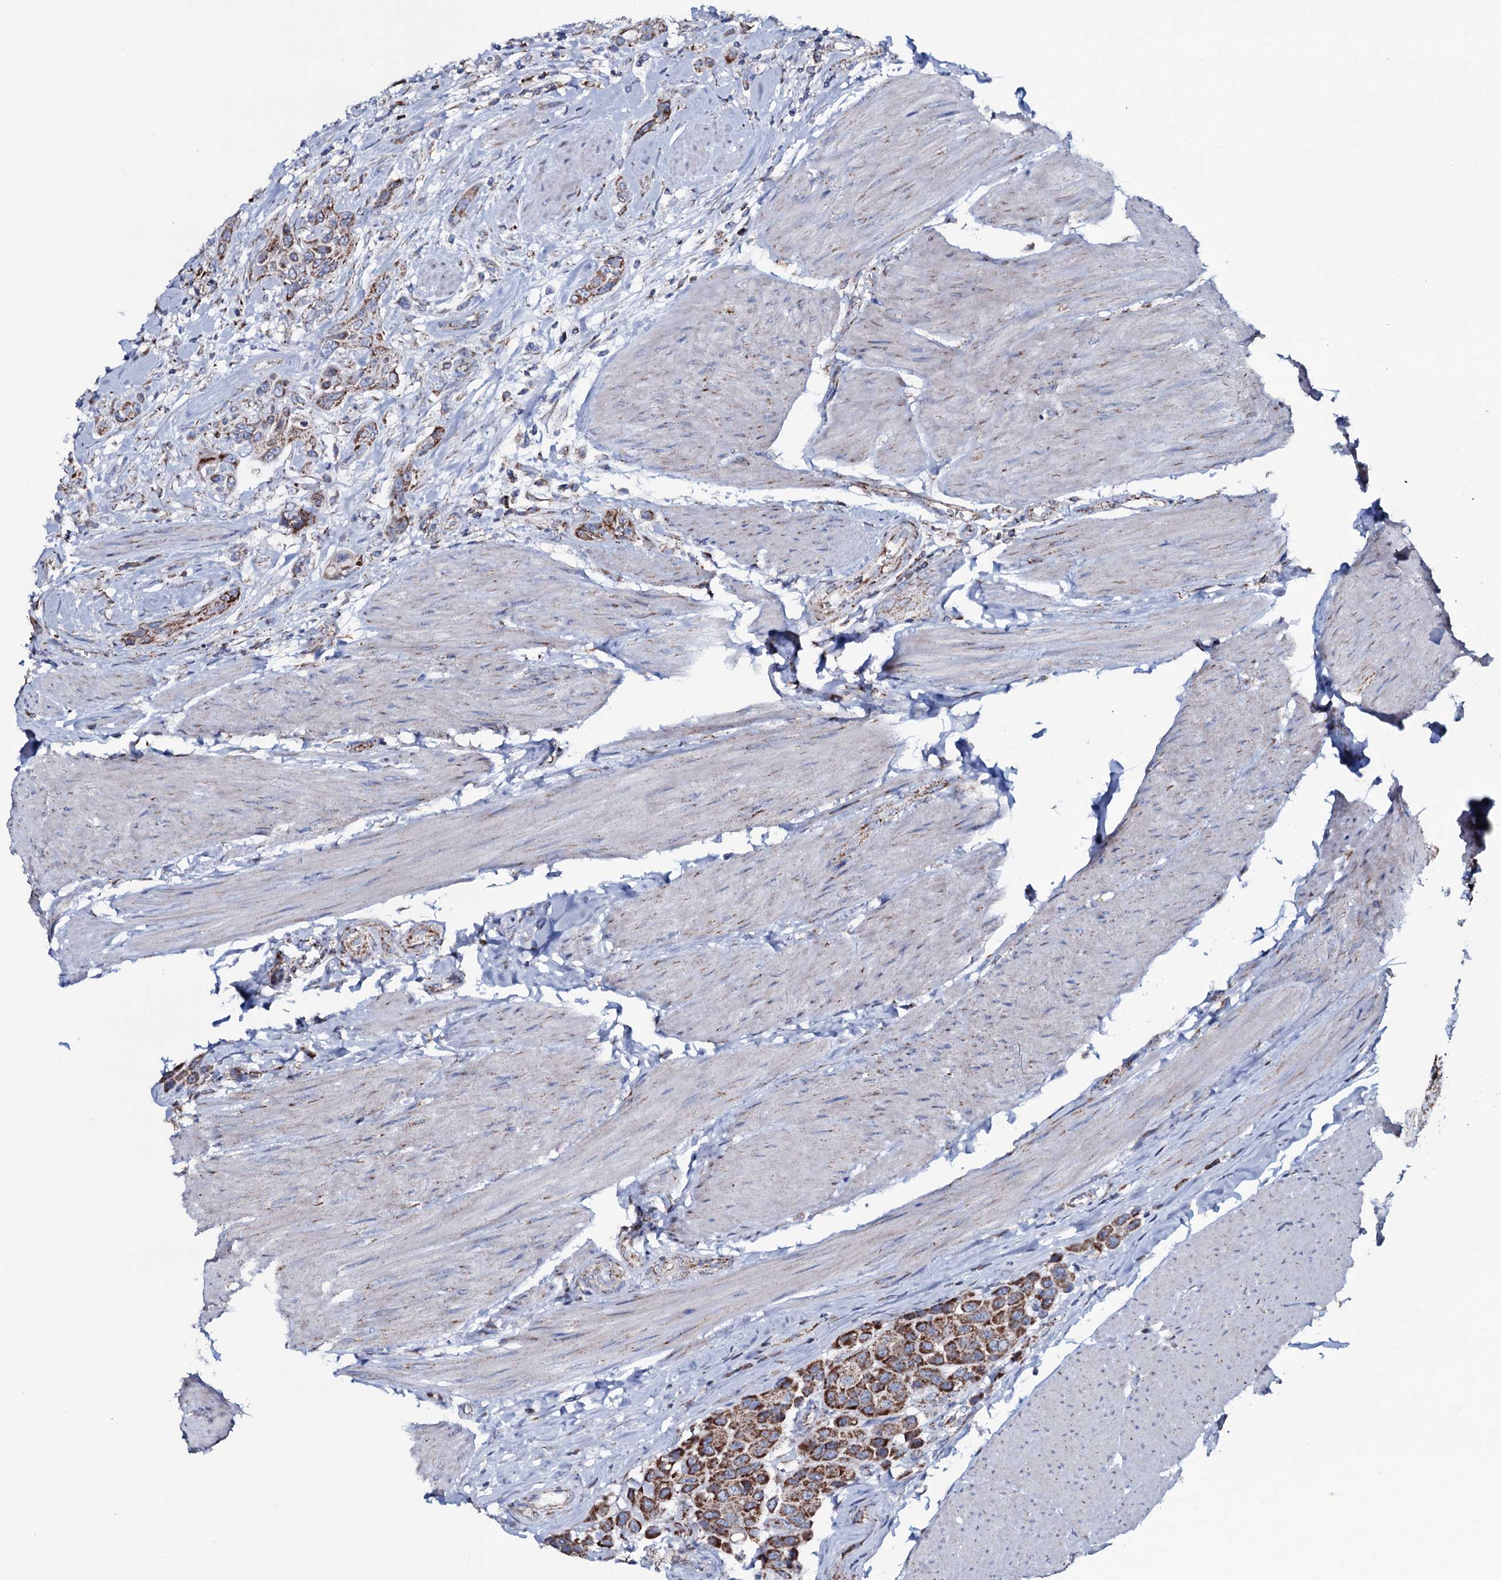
{"staining": {"intensity": "strong", "quantity": ">75%", "location": "cytoplasmic/membranous"}, "tissue": "urothelial cancer", "cell_type": "Tumor cells", "image_type": "cancer", "snomed": [{"axis": "morphology", "description": "Urothelial carcinoma, High grade"}, {"axis": "topography", "description": "Urinary bladder"}], "caption": "Tumor cells display high levels of strong cytoplasmic/membranous expression in about >75% of cells in urothelial cancer. (DAB IHC, brown staining for protein, blue staining for nuclei).", "gene": "MRPS35", "patient": {"sex": "male", "age": 50}}